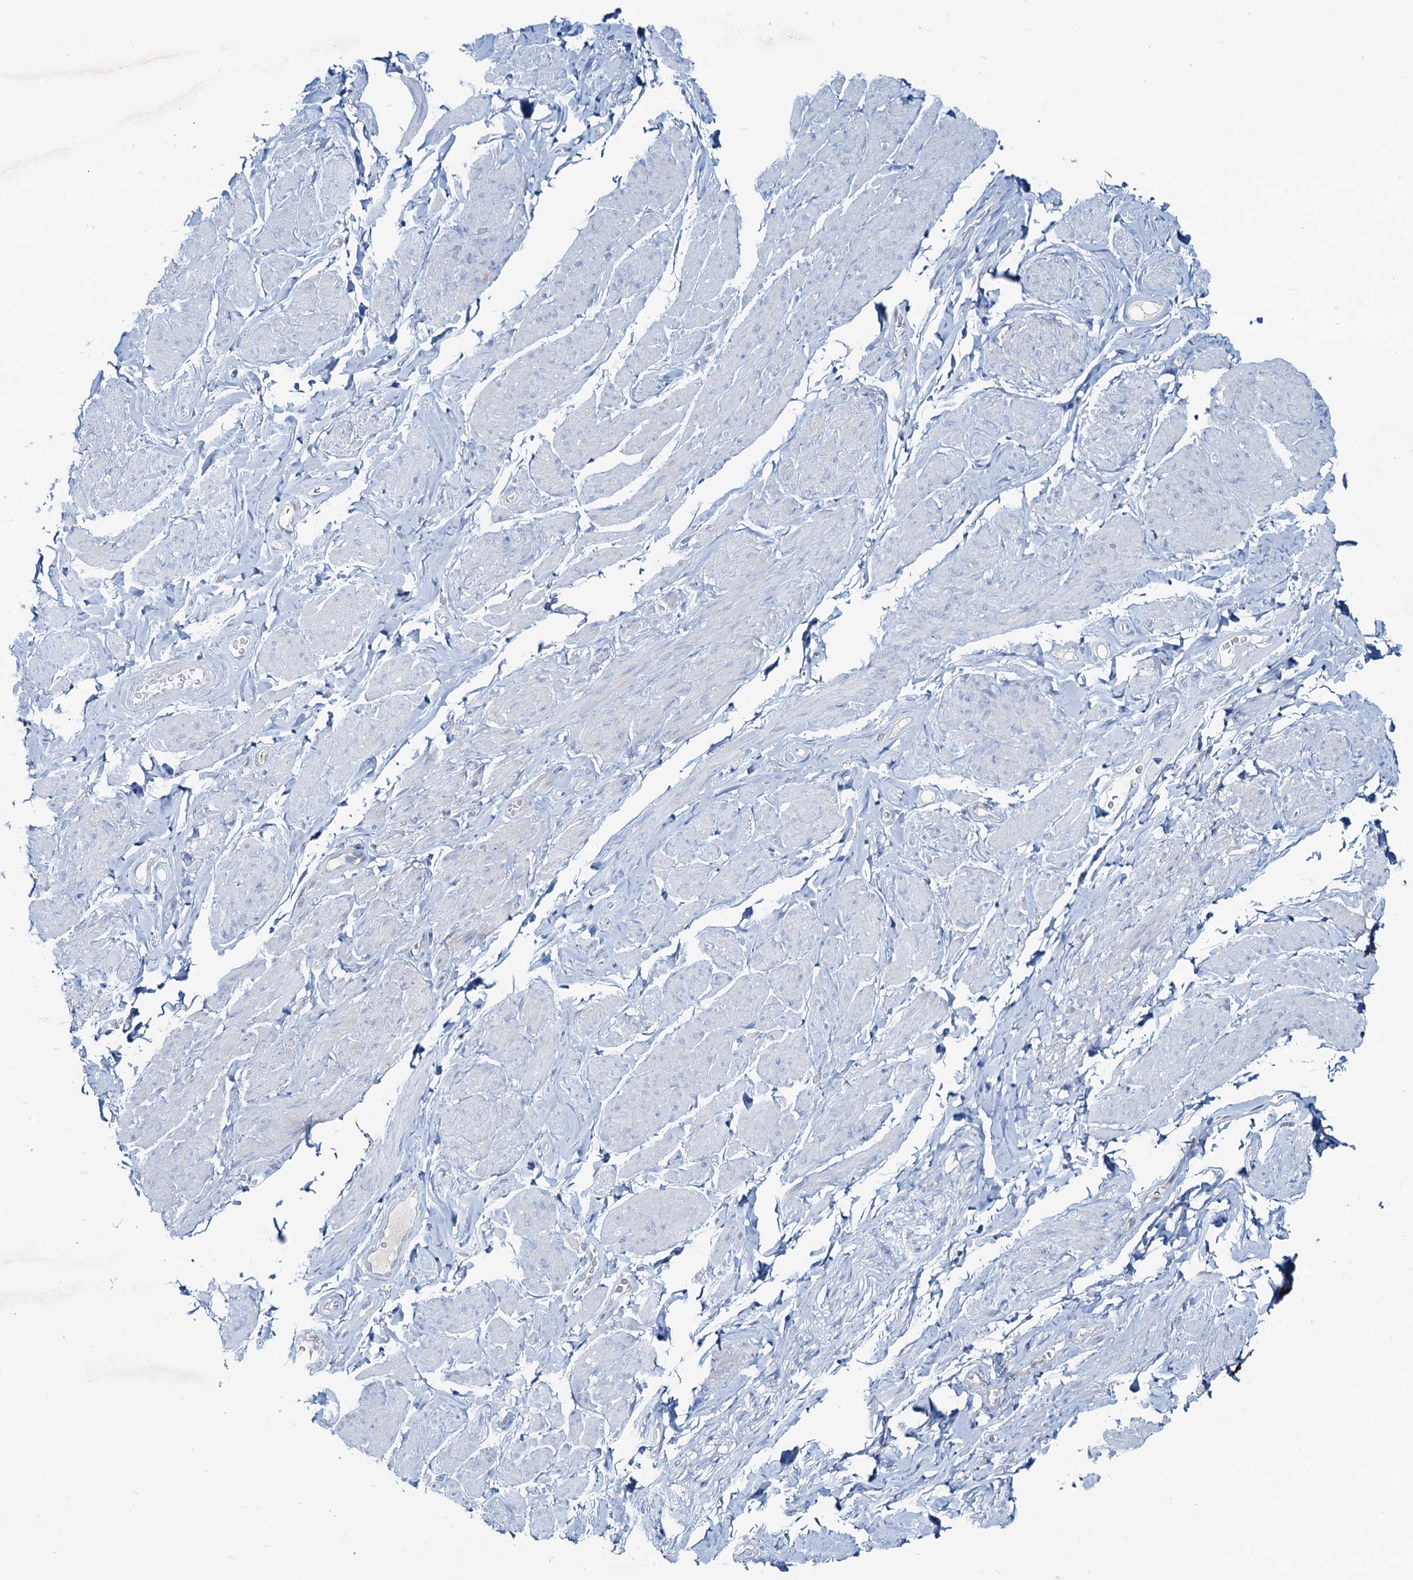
{"staining": {"intensity": "negative", "quantity": "none", "location": "none"}, "tissue": "smooth muscle", "cell_type": "Smooth muscle cells", "image_type": "normal", "snomed": [{"axis": "morphology", "description": "Normal tissue, NOS"}, {"axis": "topography", "description": "Smooth muscle"}, {"axis": "topography", "description": "Peripheral nerve tissue"}], "caption": "Immunohistochemical staining of normal human smooth muscle shows no significant staining in smooth muscle cells. The staining was performed using DAB to visualize the protein expression in brown, while the nuclei were stained in blue with hematoxylin (Magnification: 20x).", "gene": "ASTE1", "patient": {"sex": "male", "age": 69}}